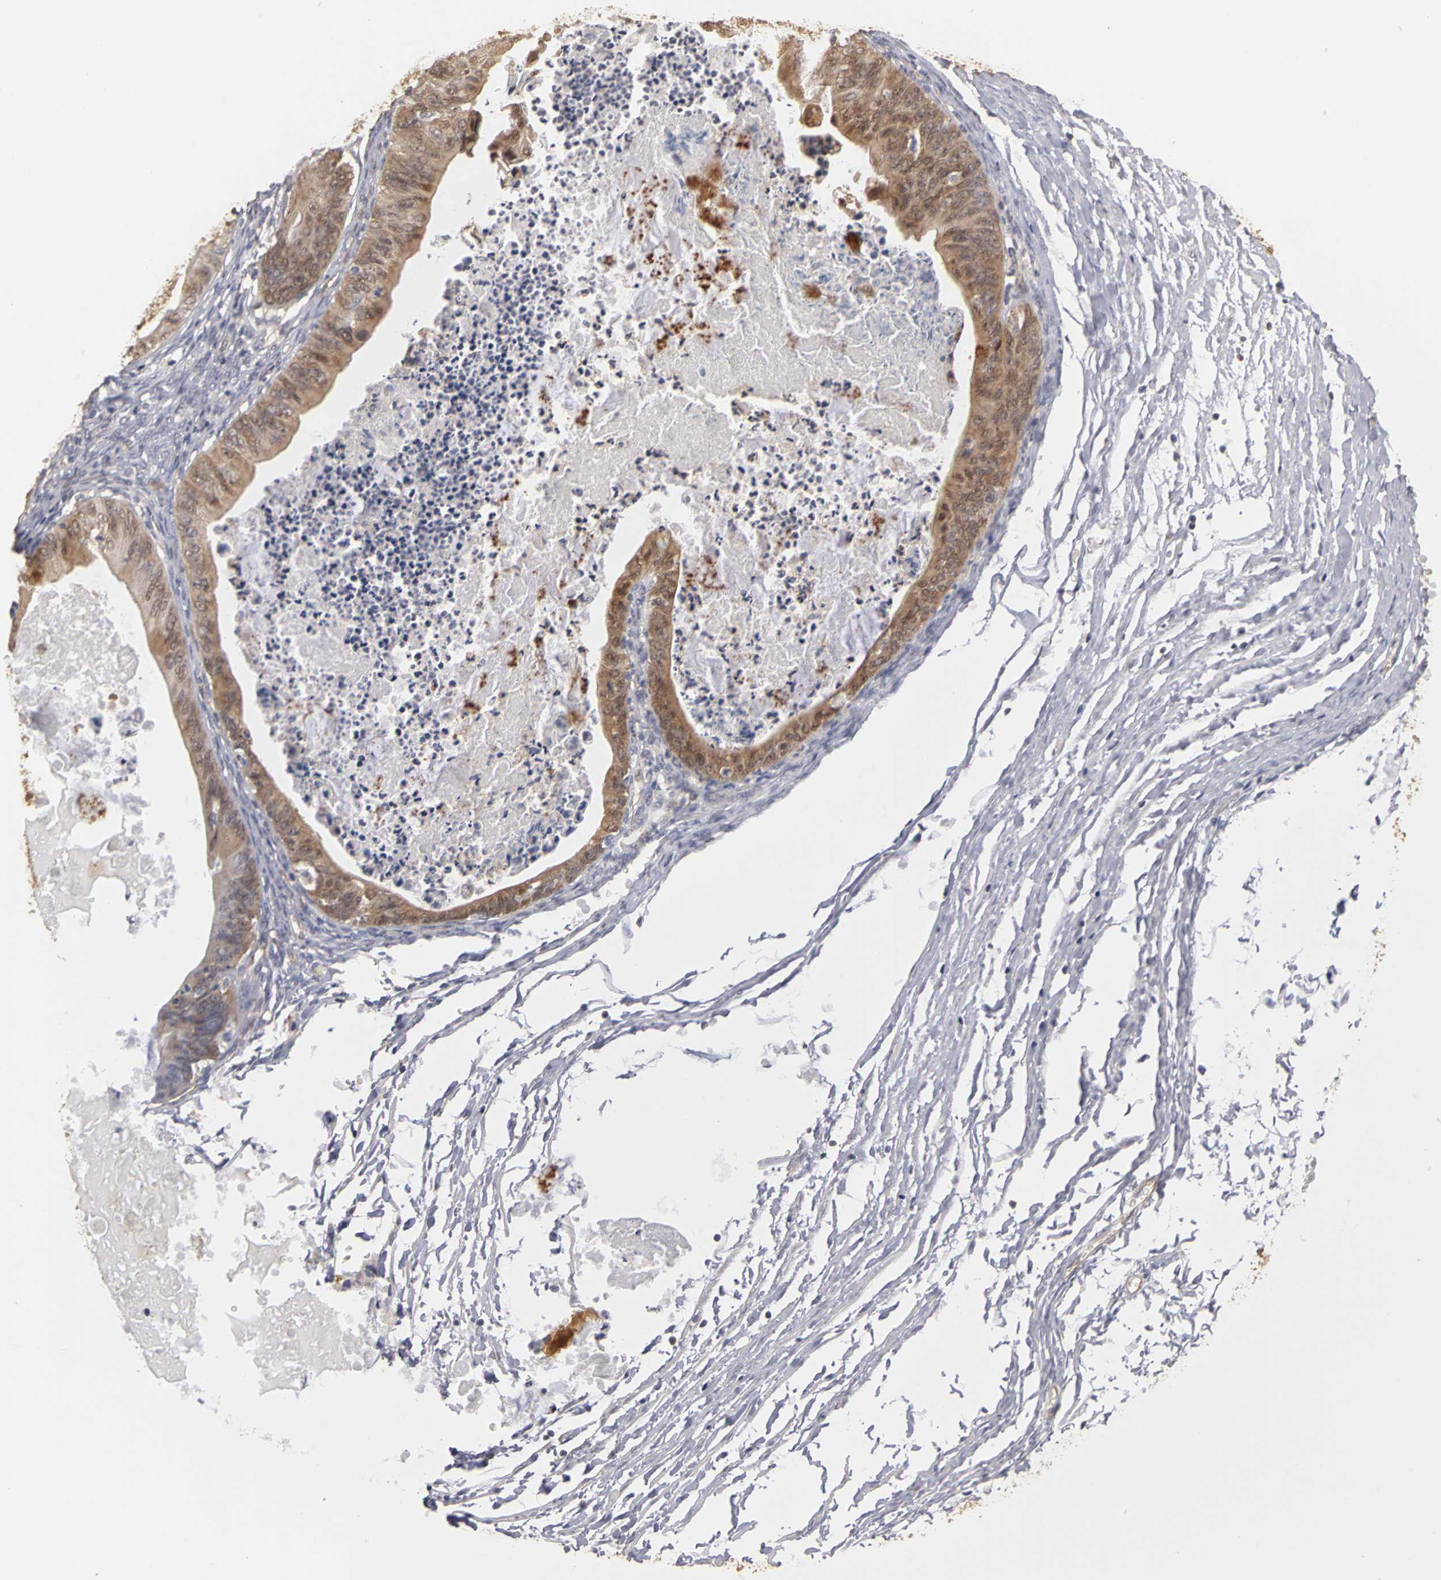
{"staining": {"intensity": "moderate", "quantity": ">75%", "location": "cytoplasmic/membranous"}, "tissue": "ovarian cancer", "cell_type": "Tumor cells", "image_type": "cancer", "snomed": [{"axis": "morphology", "description": "Cystadenocarcinoma, mucinous, NOS"}, {"axis": "topography", "description": "Ovary"}], "caption": "High-power microscopy captured an immunohistochemistry image of mucinous cystadenocarcinoma (ovarian), revealing moderate cytoplasmic/membranous expression in approximately >75% of tumor cells.", "gene": "PLEKHA1", "patient": {"sex": "female", "age": 37}}